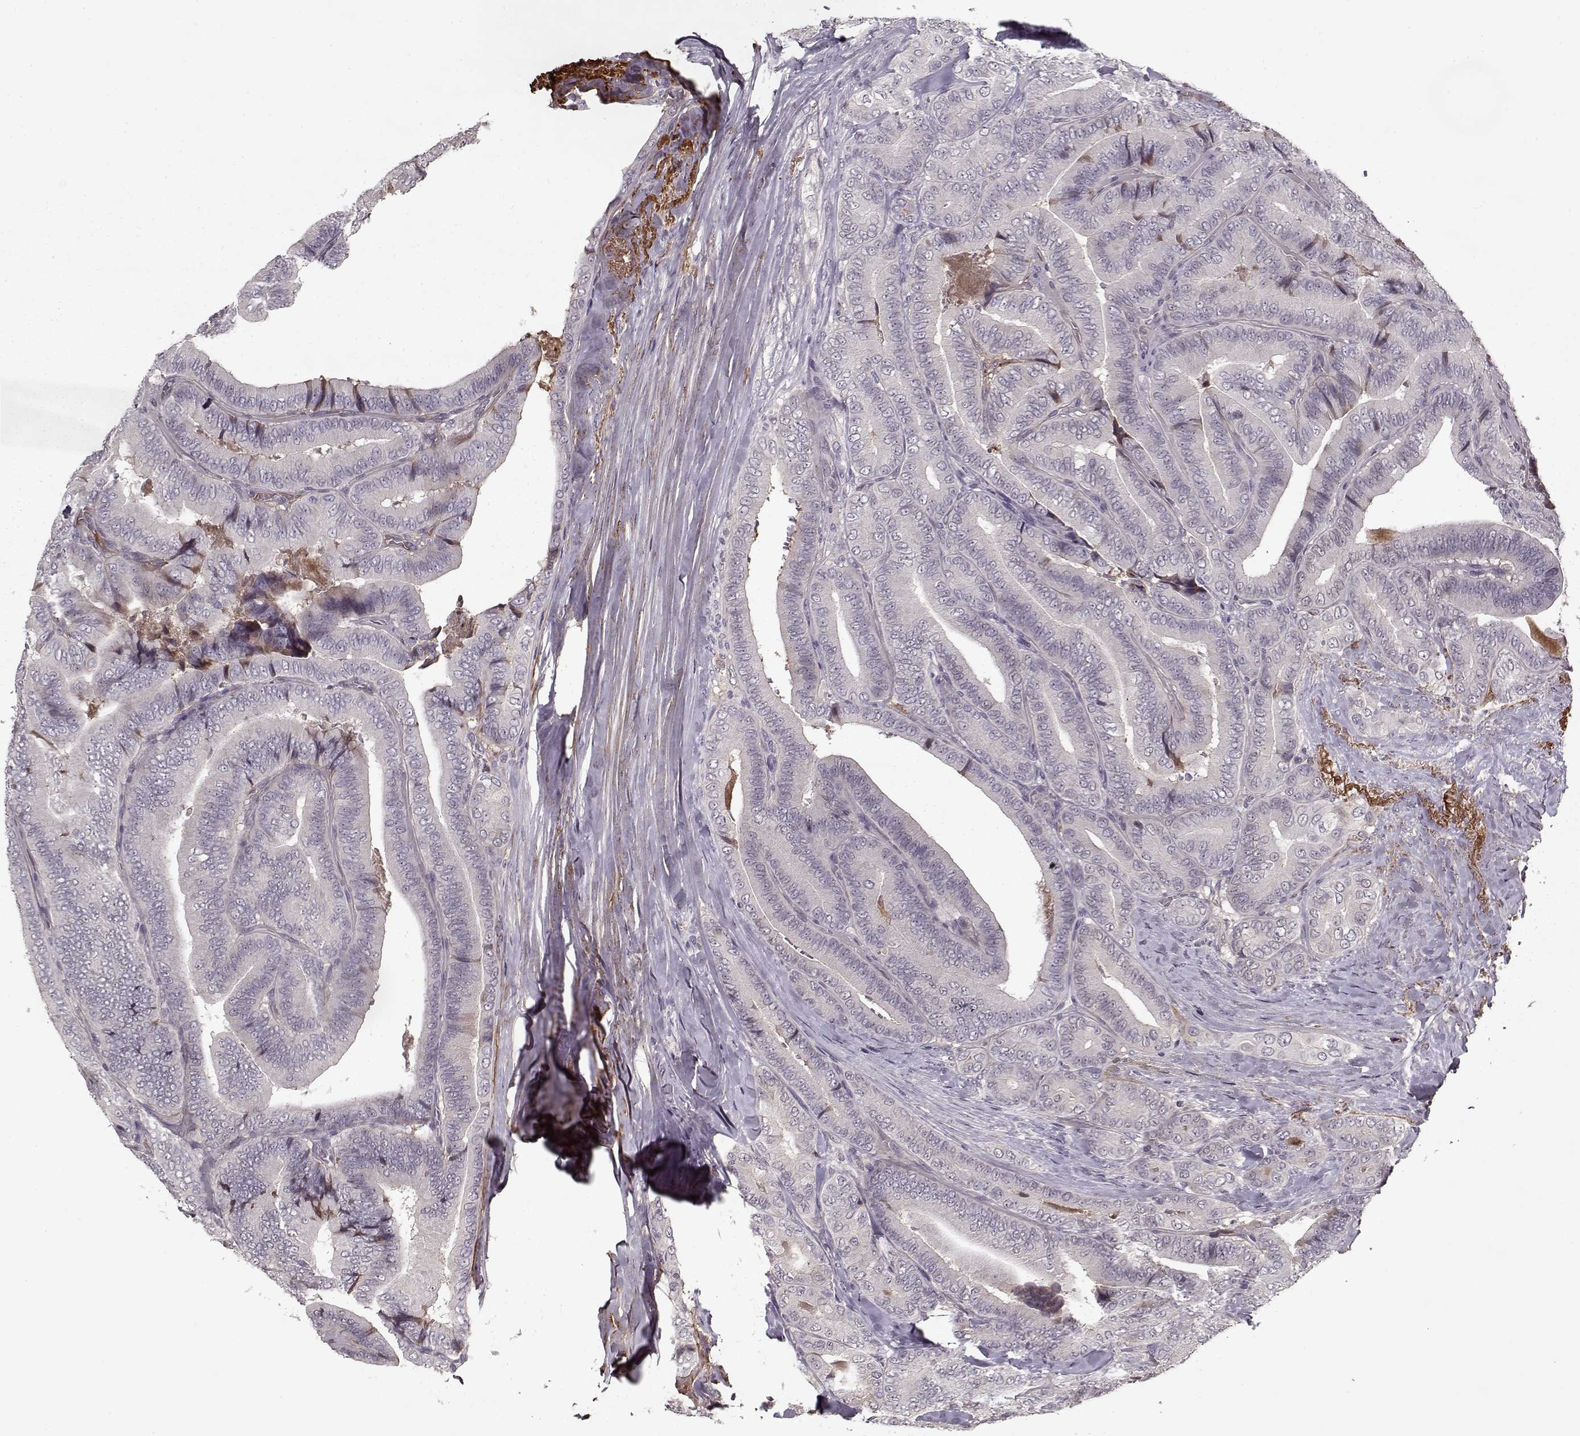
{"staining": {"intensity": "negative", "quantity": "none", "location": "none"}, "tissue": "thyroid cancer", "cell_type": "Tumor cells", "image_type": "cancer", "snomed": [{"axis": "morphology", "description": "Papillary adenocarcinoma, NOS"}, {"axis": "topography", "description": "Thyroid gland"}], "caption": "A high-resolution image shows immunohistochemistry (IHC) staining of papillary adenocarcinoma (thyroid), which displays no significant positivity in tumor cells.", "gene": "AFM", "patient": {"sex": "male", "age": 61}}